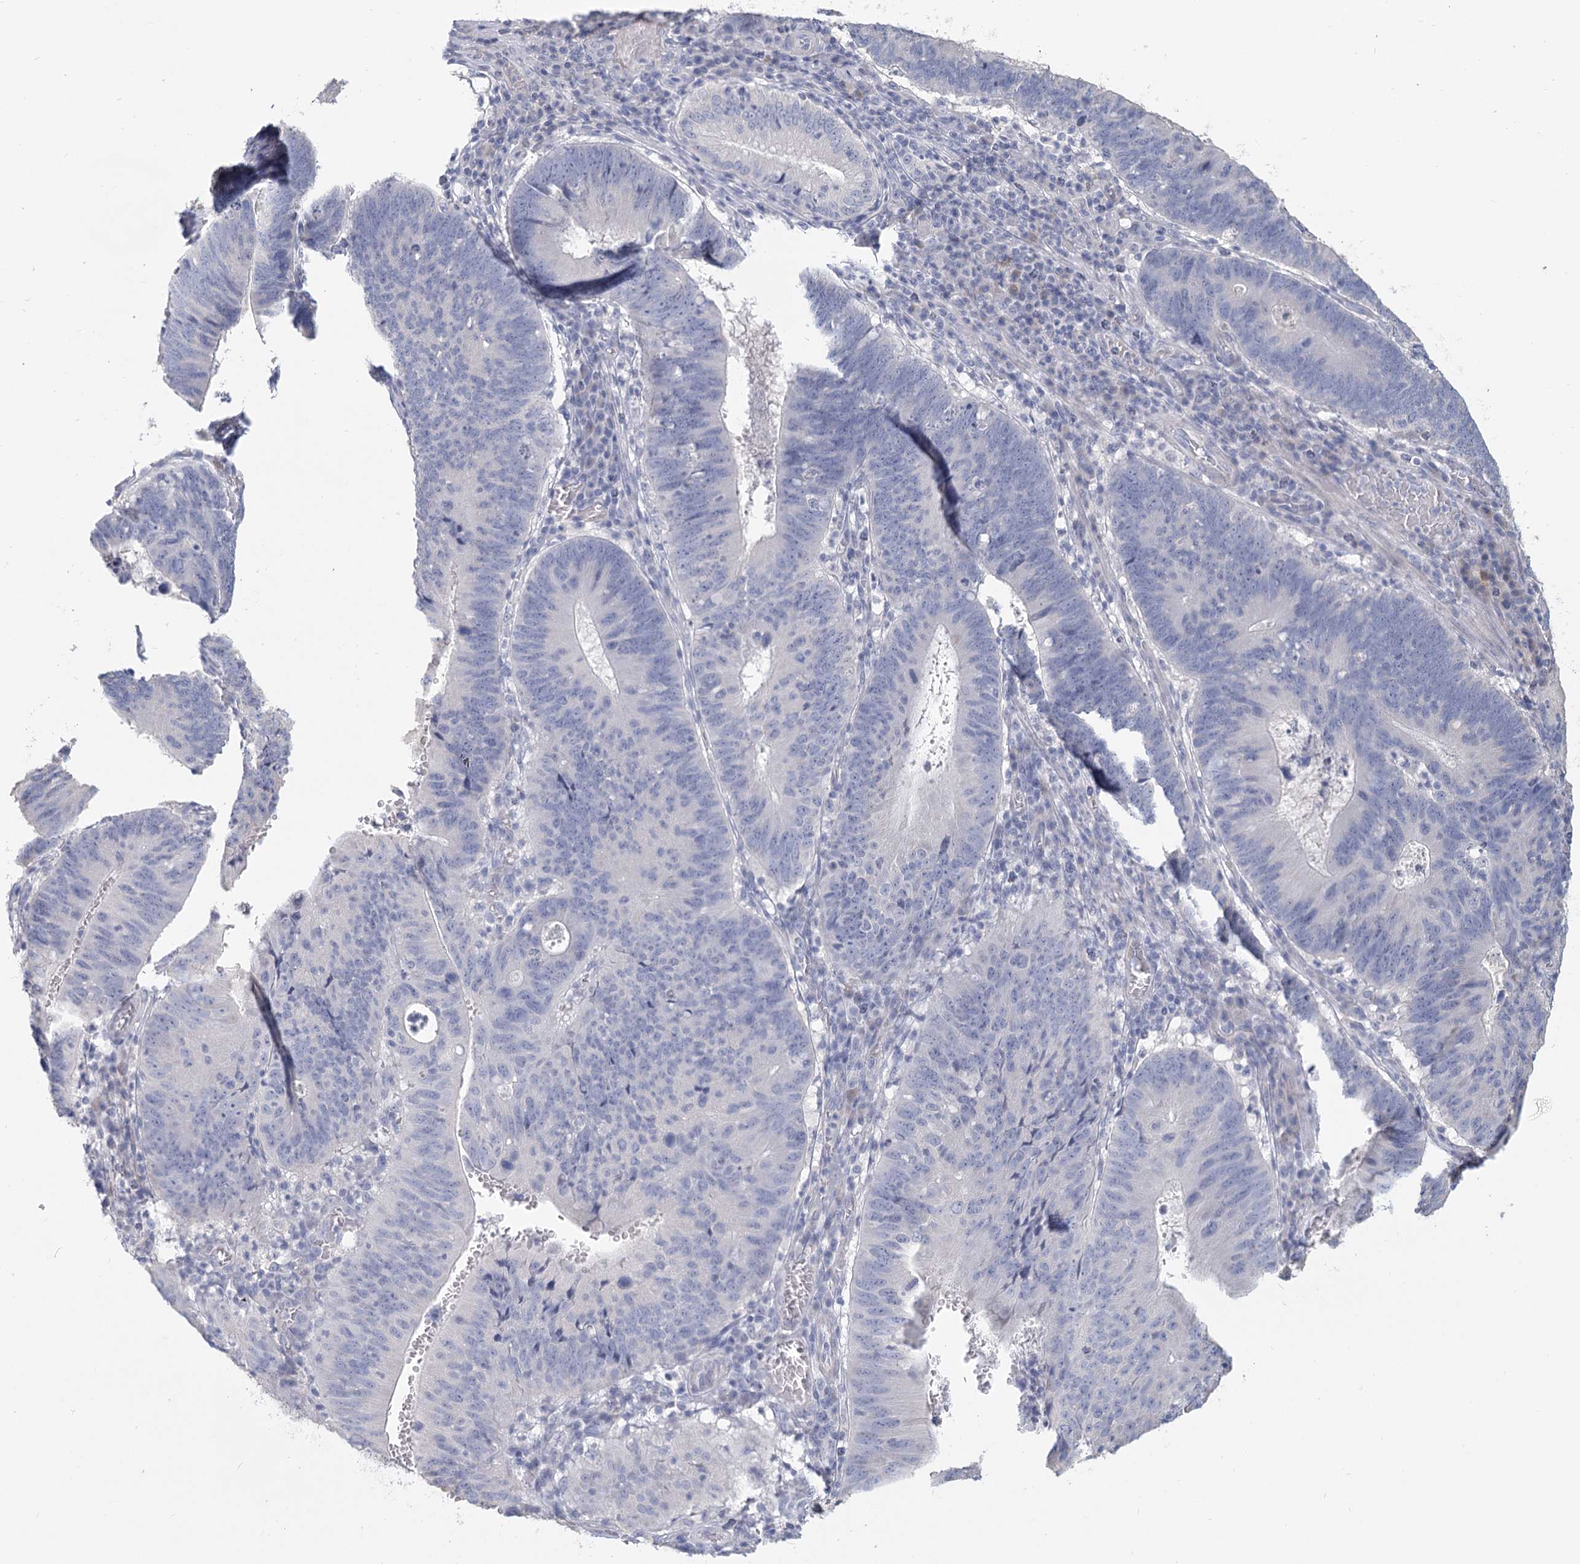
{"staining": {"intensity": "negative", "quantity": "none", "location": "none"}, "tissue": "stomach cancer", "cell_type": "Tumor cells", "image_type": "cancer", "snomed": [{"axis": "morphology", "description": "Adenocarcinoma, NOS"}, {"axis": "topography", "description": "Stomach"}], "caption": "There is no significant positivity in tumor cells of stomach cancer.", "gene": "CNTLN", "patient": {"sex": "male", "age": 59}}